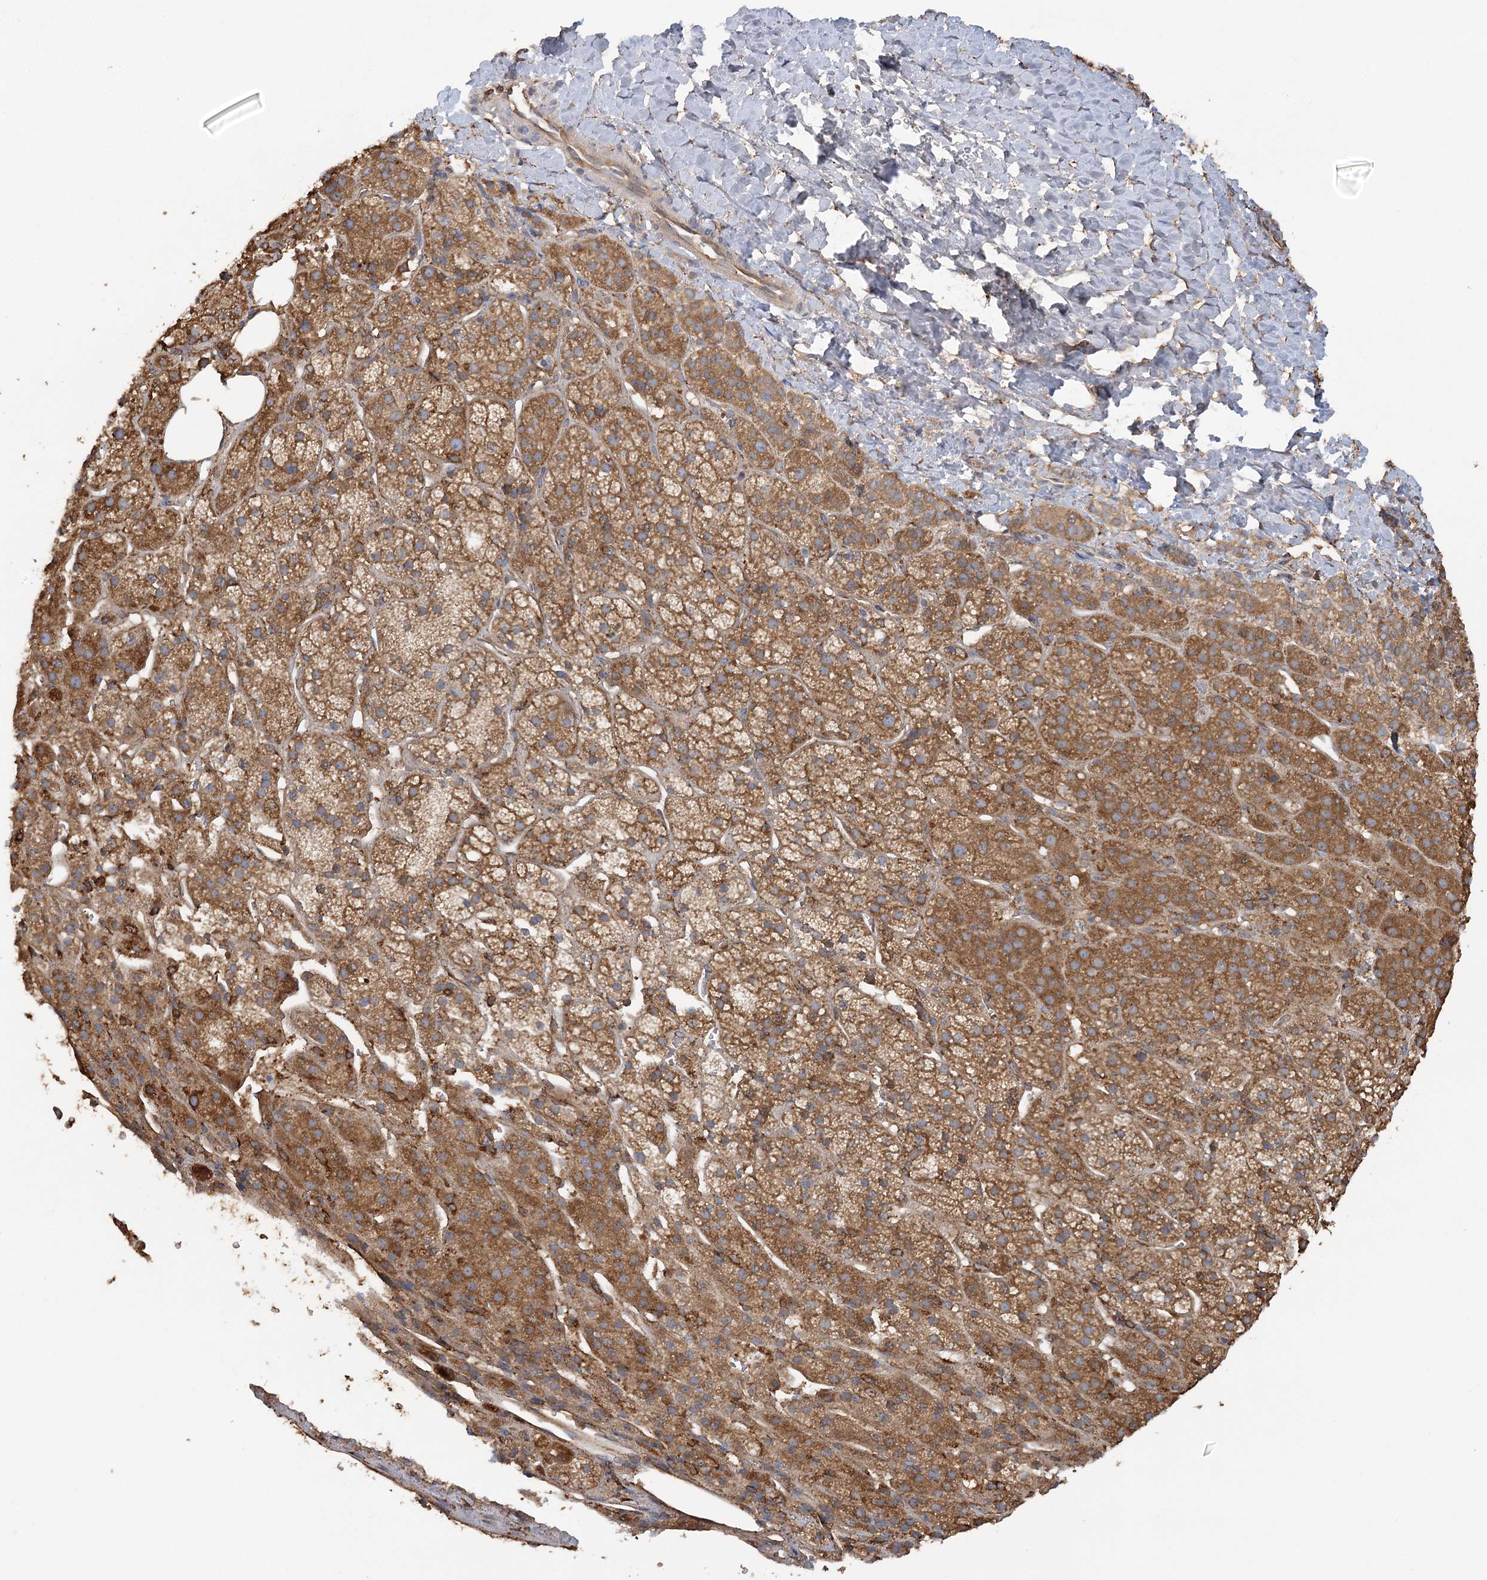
{"staining": {"intensity": "moderate", "quantity": ">75%", "location": "cytoplasmic/membranous"}, "tissue": "adrenal gland", "cell_type": "Glandular cells", "image_type": "normal", "snomed": [{"axis": "morphology", "description": "Normal tissue, NOS"}, {"axis": "topography", "description": "Adrenal gland"}], "caption": "A photomicrograph of human adrenal gland stained for a protein shows moderate cytoplasmic/membranous brown staining in glandular cells. (DAB (3,3'-diaminobenzidine) = brown stain, brightfield microscopy at high magnification).", "gene": "ACAP2", "patient": {"sex": "female", "age": 57}}